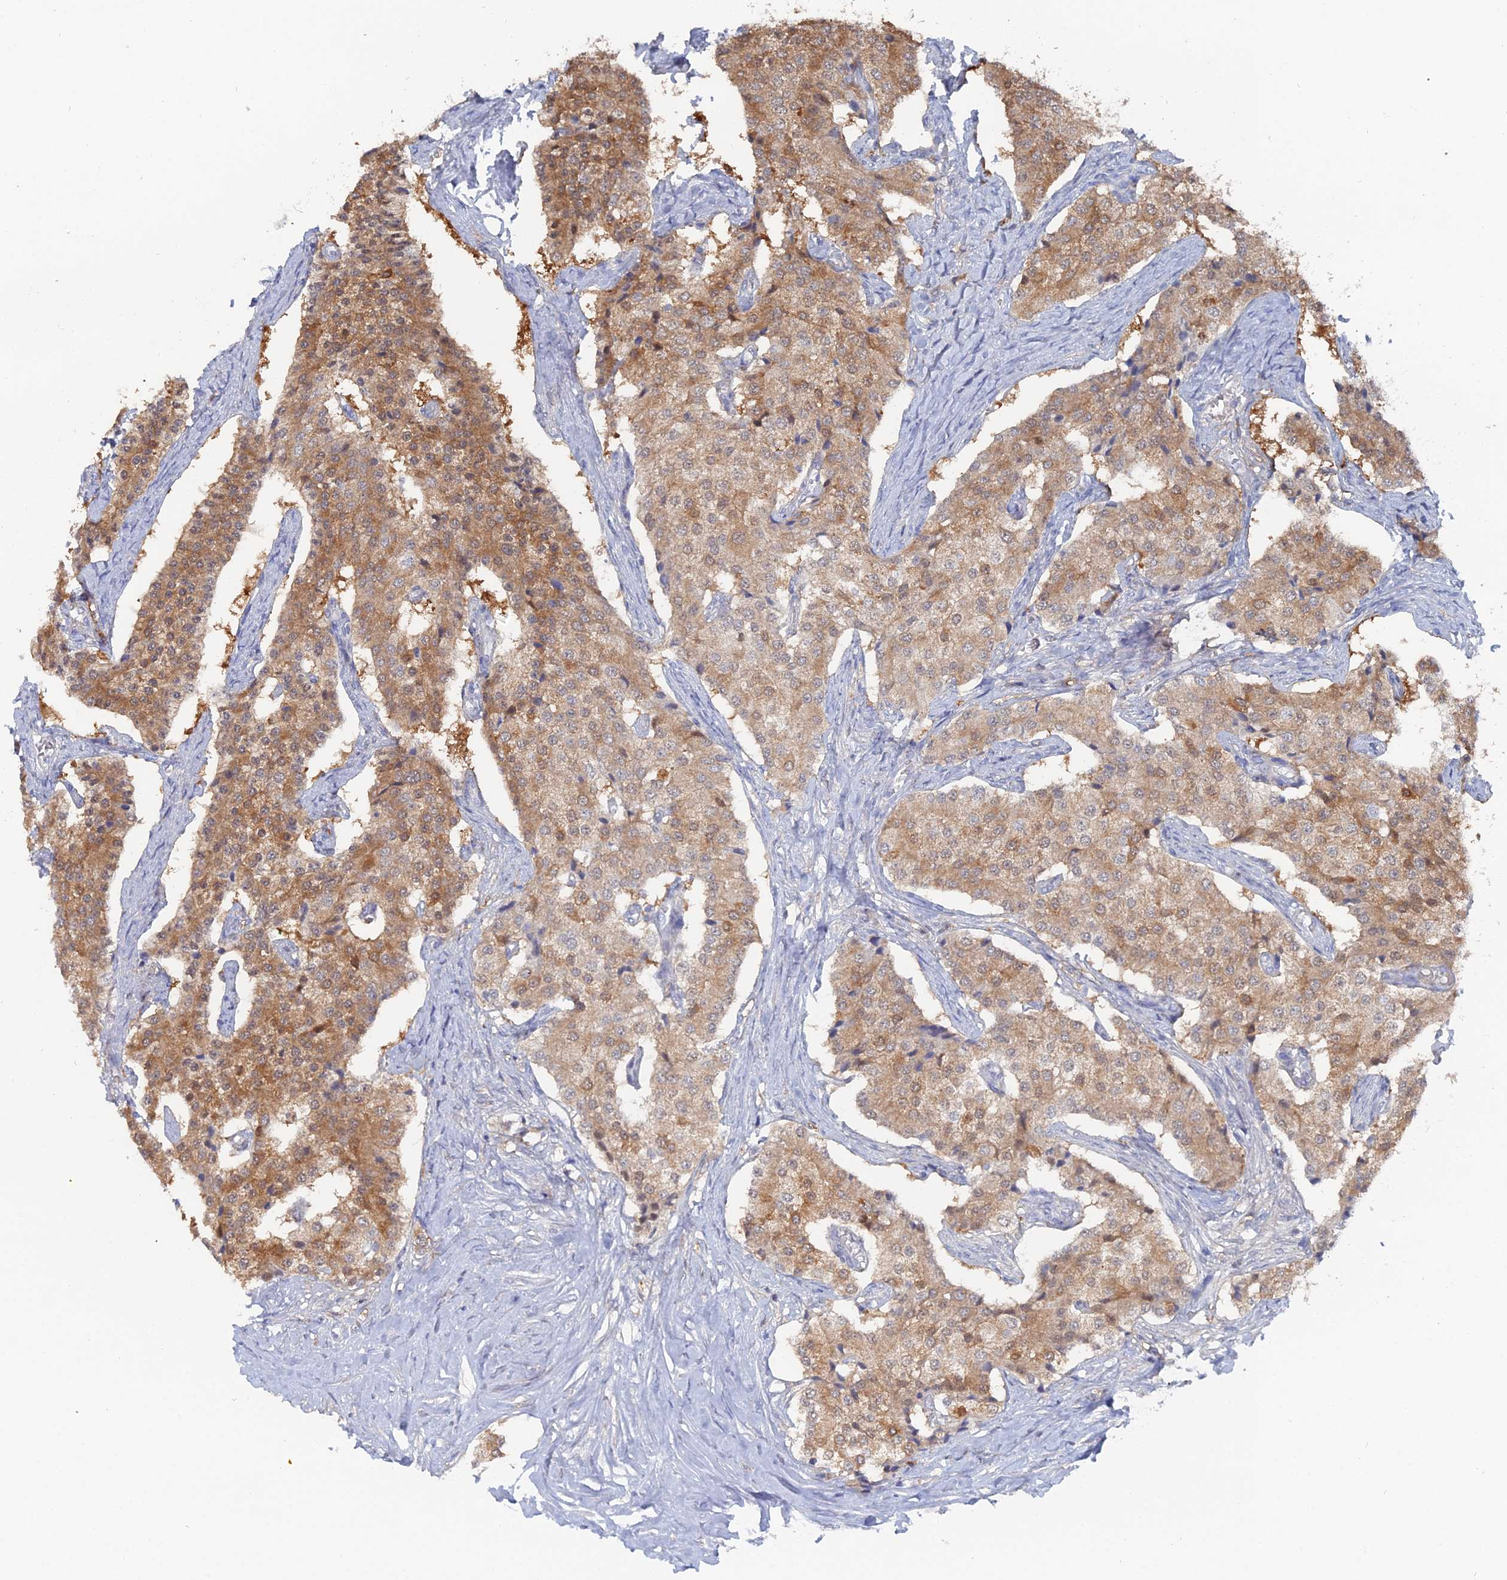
{"staining": {"intensity": "moderate", "quantity": ">75%", "location": "cytoplasmic/membranous"}, "tissue": "carcinoid", "cell_type": "Tumor cells", "image_type": "cancer", "snomed": [{"axis": "morphology", "description": "Carcinoid, malignant, NOS"}, {"axis": "topography", "description": "Colon"}], "caption": "Malignant carcinoid stained with a brown dye demonstrates moderate cytoplasmic/membranous positive staining in about >75% of tumor cells.", "gene": "THAP4", "patient": {"sex": "female", "age": 52}}